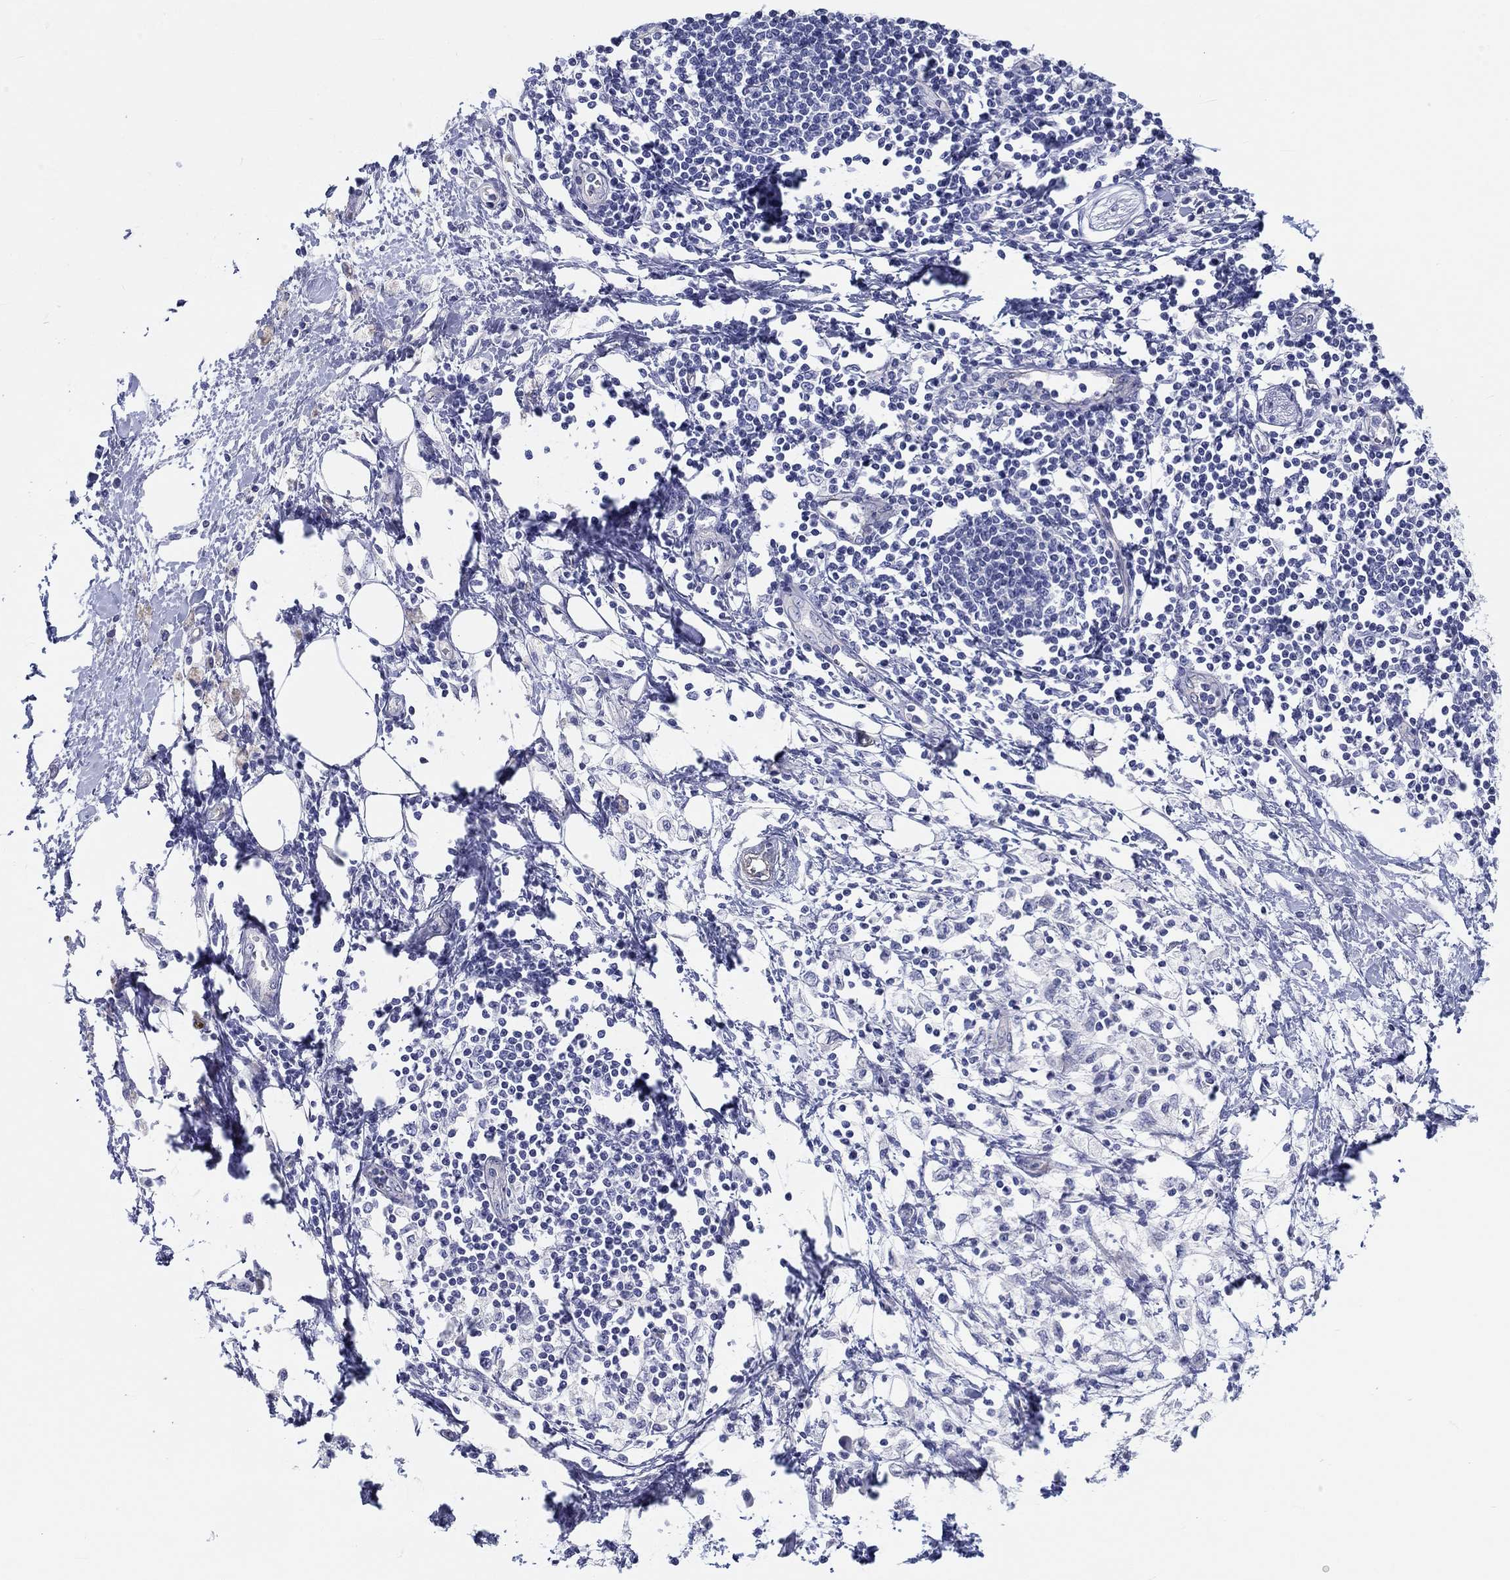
{"staining": {"intensity": "negative", "quantity": "none", "location": "none"}, "tissue": "pancreatic cancer", "cell_type": "Tumor cells", "image_type": "cancer", "snomed": [{"axis": "morphology", "description": "Normal tissue, NOS"}, {"axis": "morphology", "description": "Adenocarcinoma, NOS"}, {"axis": "topography", "description": "Pancreas"}, {"axis": "topography", "description": "Duodenum"}], "caption": "Immunohistochemistry of human adenocarcinoma (pancreatic) reveals no staining in tumor cells.", "gene": "CRYGD", "patient": {"sex": "female", "age": 60}}